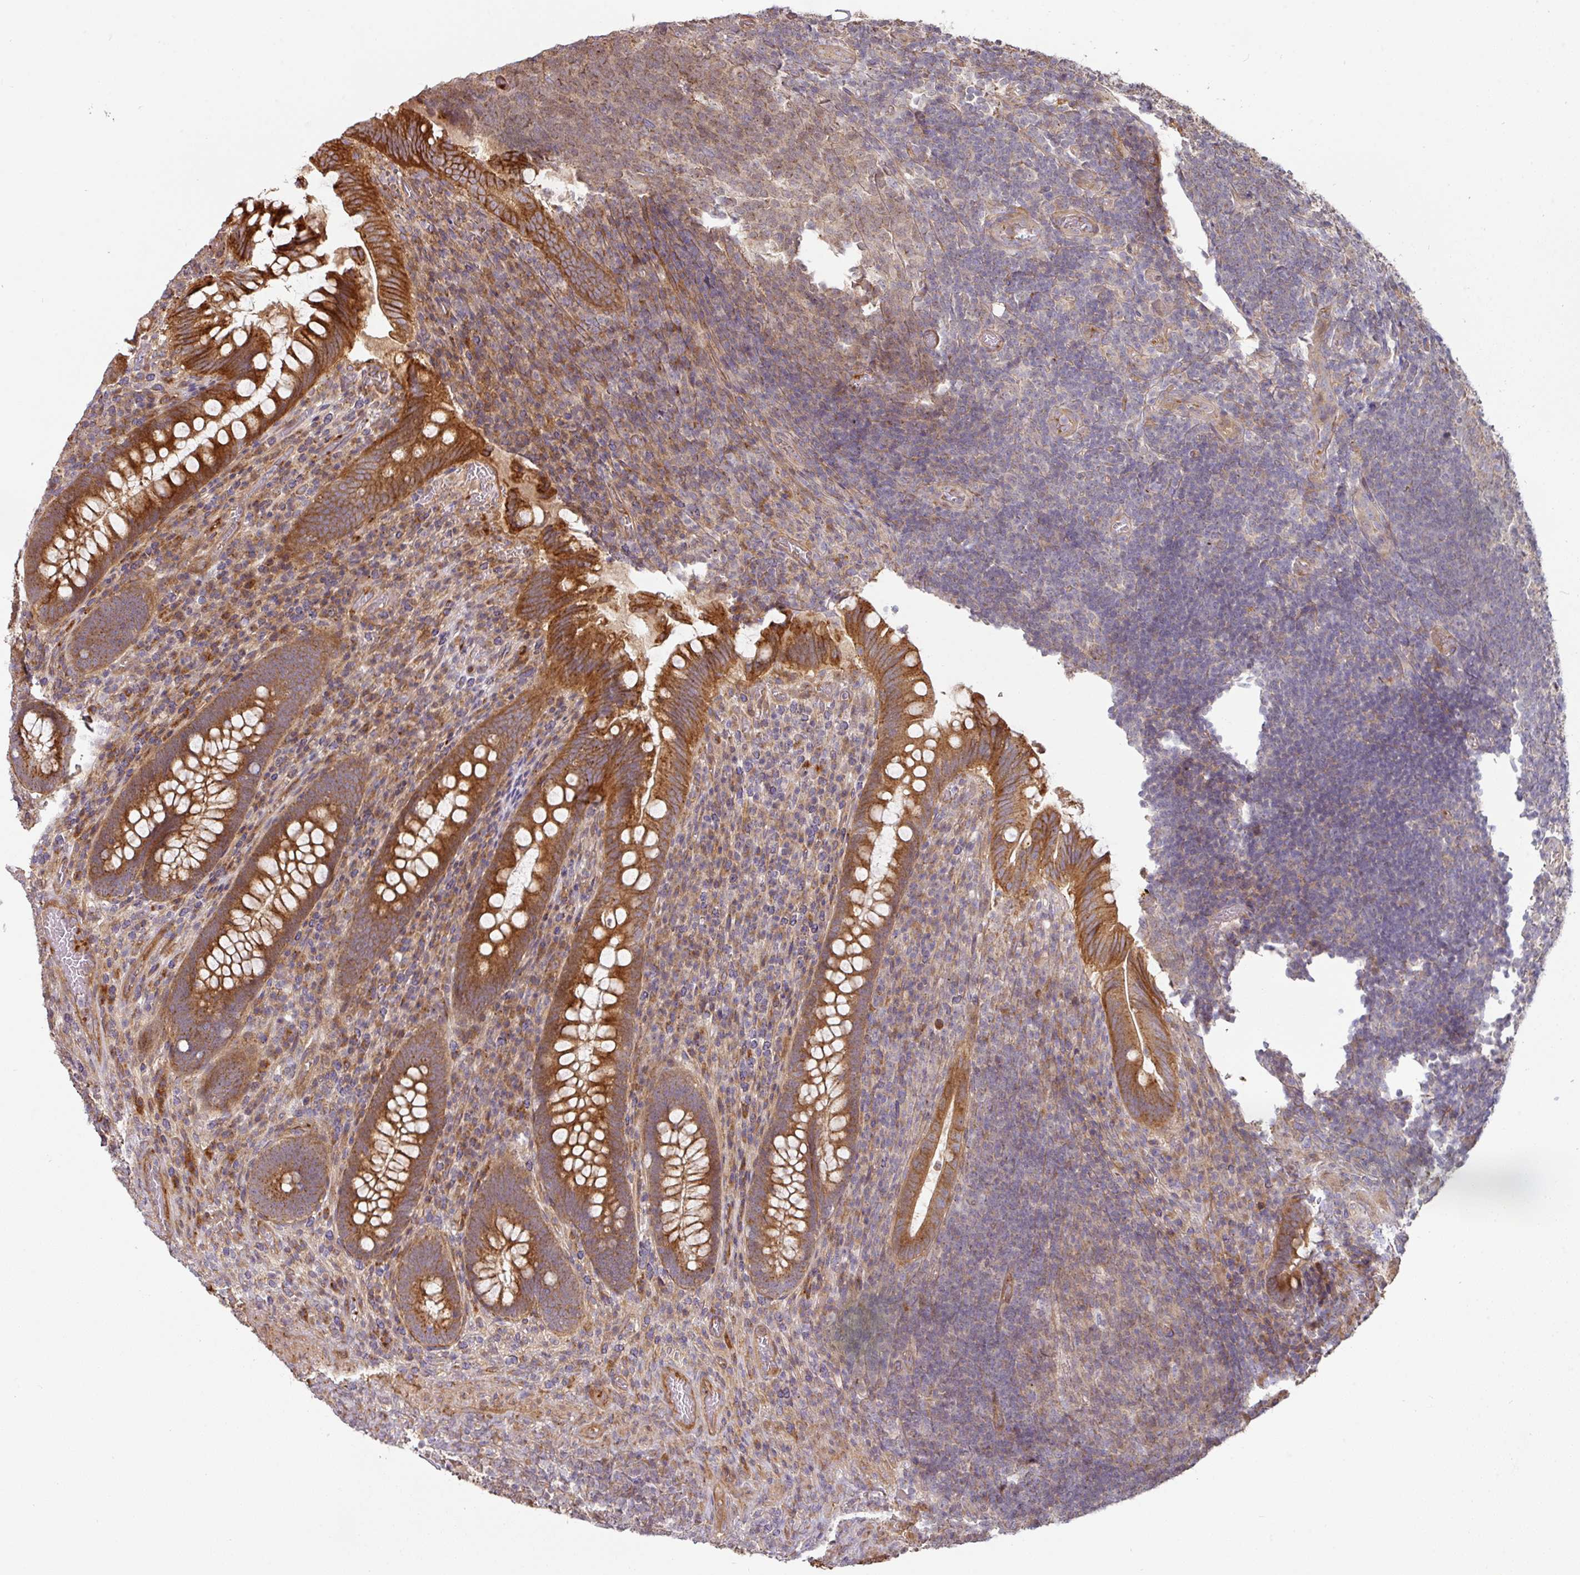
{"staining": {"intensity": "strong", "quantity": ">75%", "location": "cytoplasmic/membranous"}, "tissue": "appendix", "cell_type": "Glandular cells", "image_type": "normal", "snomed": [{"axis": "morphology", "description": "Normal tissue, NOS"}, {"axis": "topography", "description": "Appendix"}], "caption": "Protein analysis of normal appendix exhibits strong cytoplasmic/membranous positivity in approximately >75% of glandular cells.", "gene": "CASP2", "patient": {"sex": "female", "age": 43}}